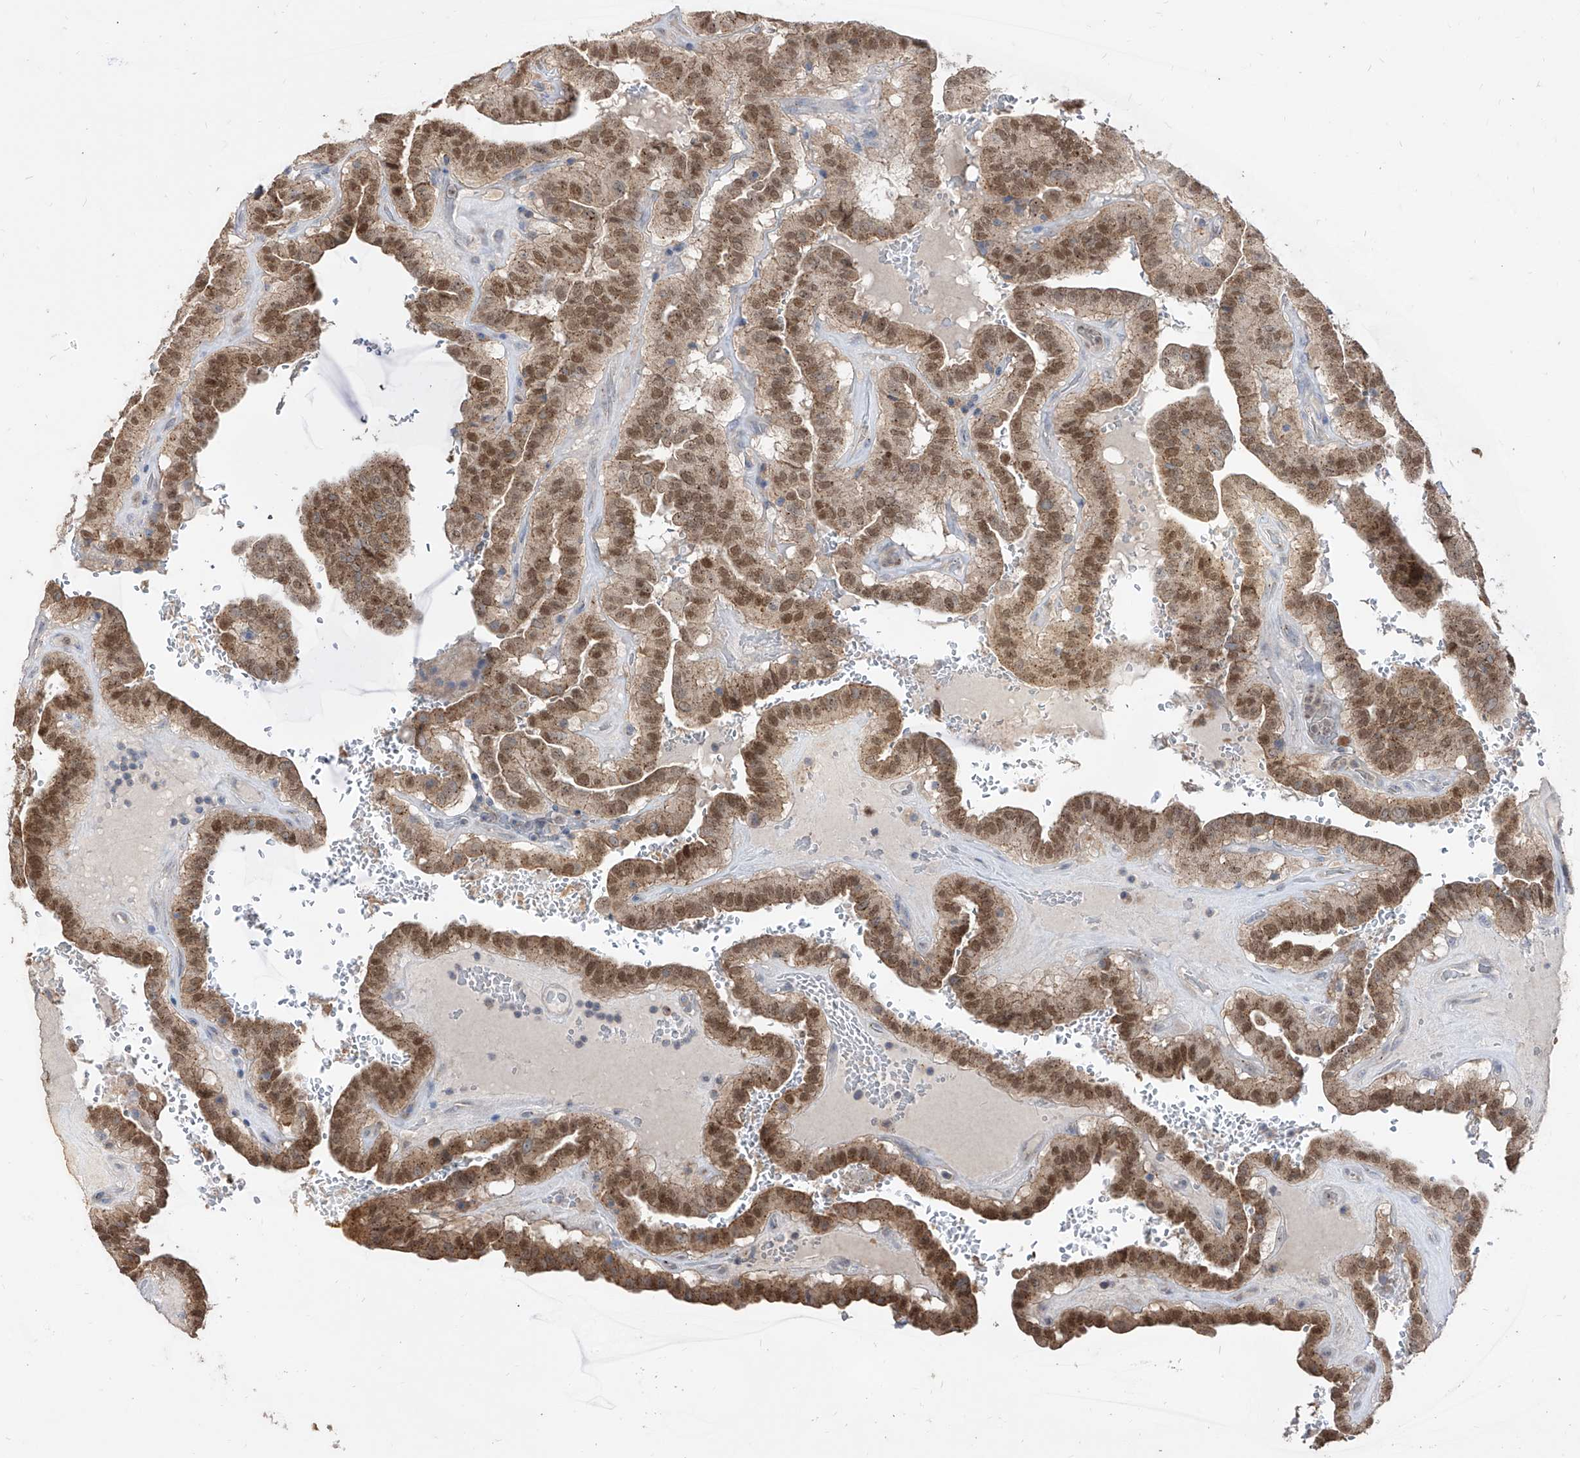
{"staining": {"intensity": "moderate", "quantity": ">75%", "location": "cytoplasmic/membranous,nuclear"}, "tissue": "thyroid cancer", "cell_type": "Tumor cells", "image_type": "cancer", "snomed": [{"axis": "morphology", "description": "Papillary adenocarcinoma, NOS"}, {"axis": "topography", "description": "Thyroid gland"}], "caption": "High-power microscopy captured an IHC photomicrograph of thyroid cancer (papillary adenocarcinoma), revealing moderate cytoplasmic/membranous and nuclear positivity in about >75% of tumor cells. (brown staining indicates protein expression, while blue staining denotes nuclei).", "gene": "BROX", "patient": {"sex": "male", "age": 77}}